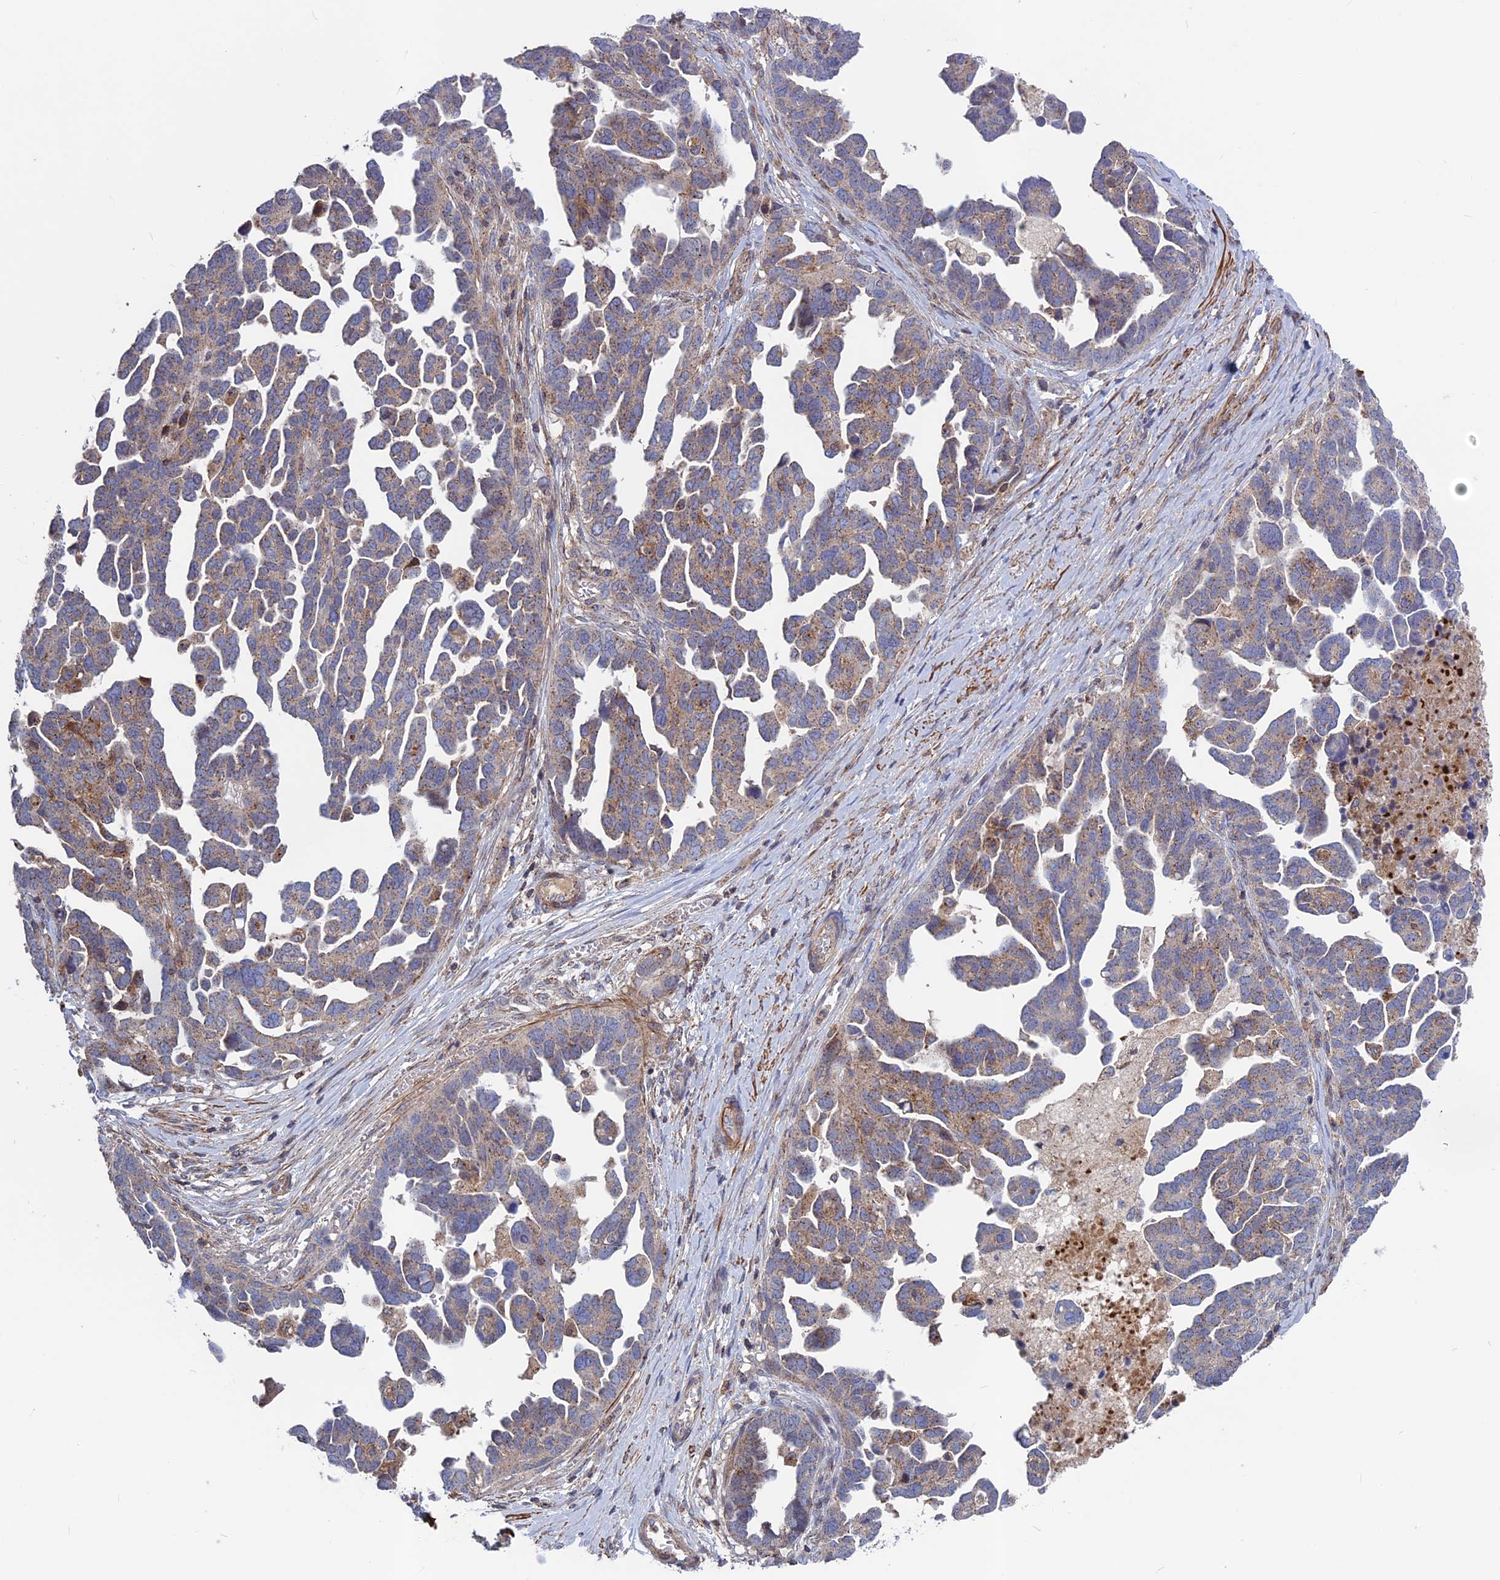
{"staining": {"intensity": "weak", "quantity": "<25%", "location": "cytoplasmic/membranous"}, "tissue": "ovarian cancer", "cell_type": "Tumor cells", "image_type": "cancer", "snomed": [{"axis": "morphology", "description": "Cystadenocarcinoma, serous, NOS"}, {"axis": "topography", "description": "Ovary"}], "caption": "This is an IHC photomicrograph of human ovarian cancer (serous cystadenocarcinoma). There is no positivity in tumor cells.", "gene": "LYPD5", "patient": {"sex": "female", "age": 54}}